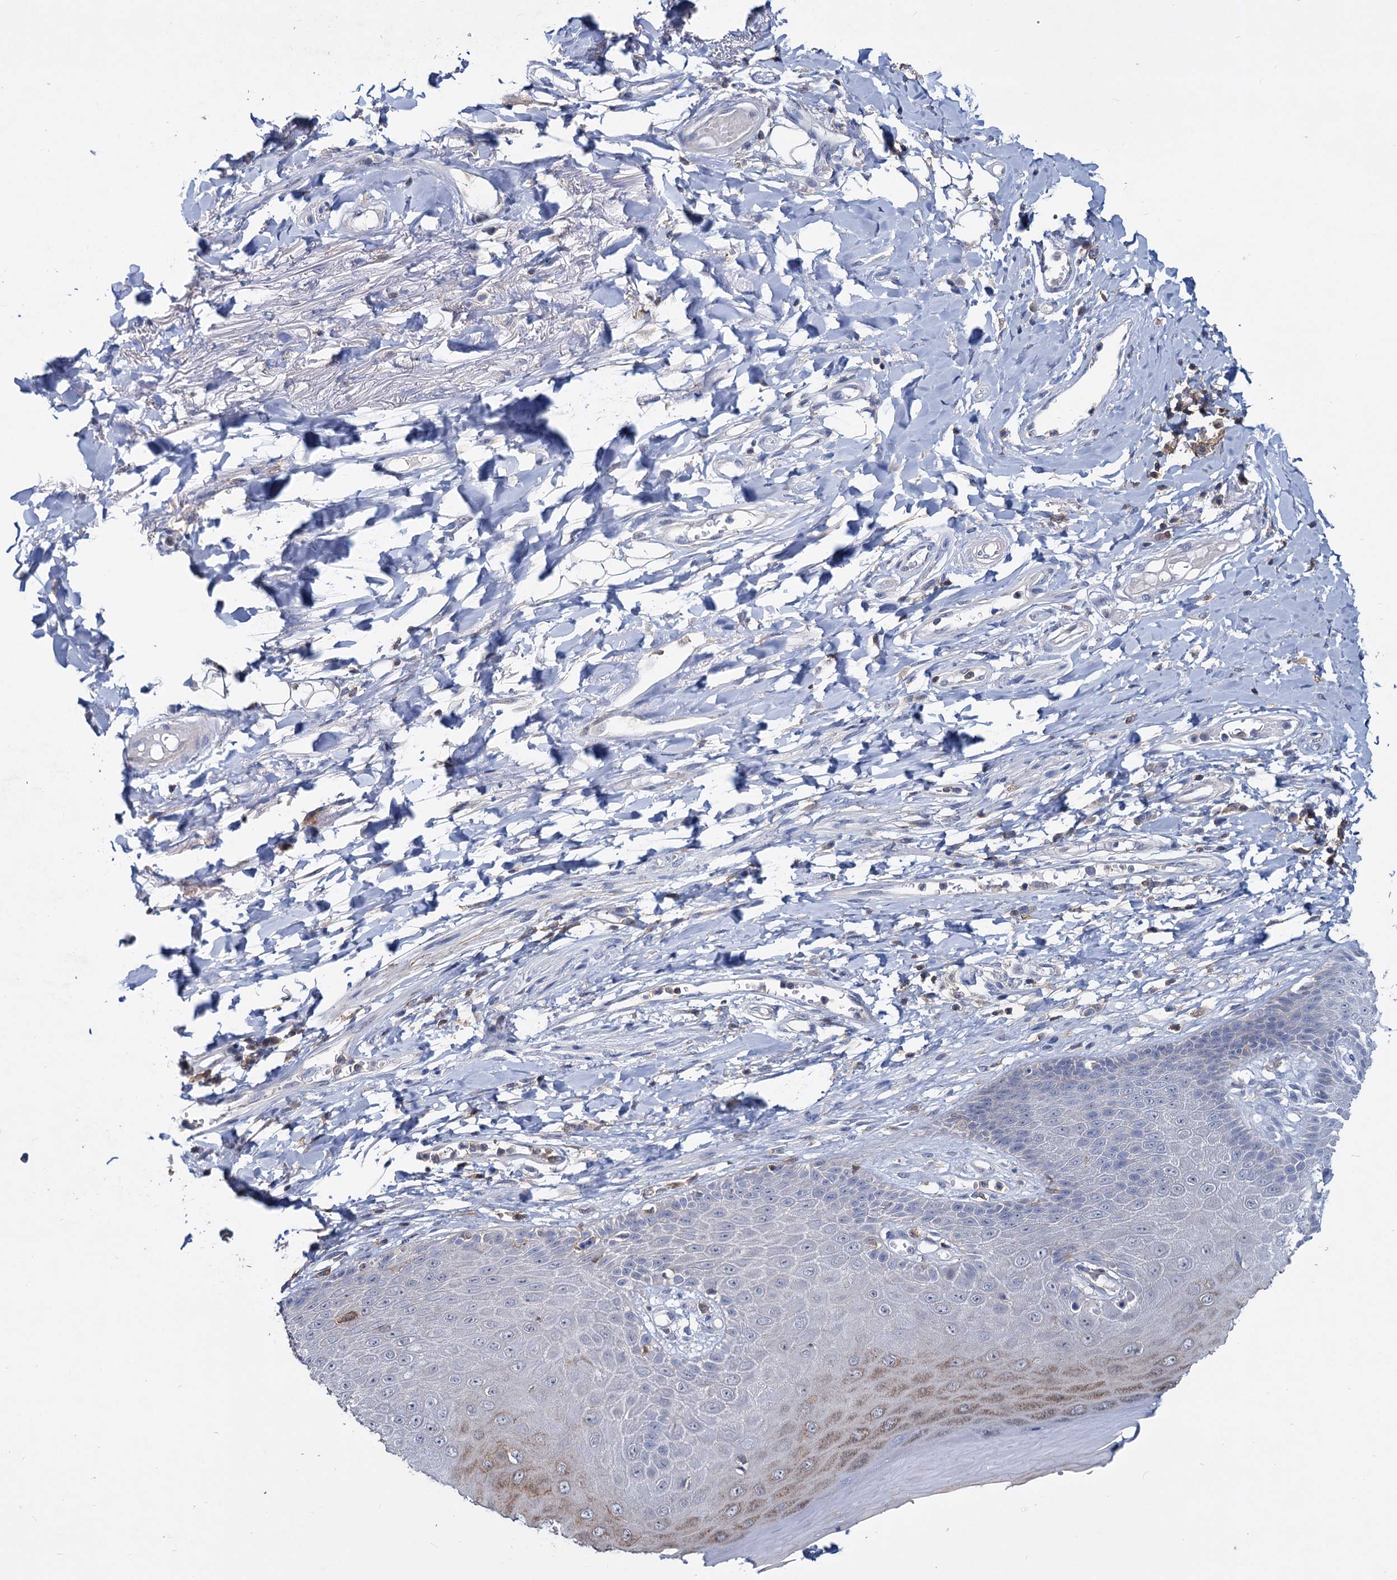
{"staining": {"intensity": "moderate", "quantity": "<25%", "location": "cytoplasmic/membranous"}, "tissue": "skin", "cell_type": "Epidermal cells", "image_type": "normal", "snomed": [{"axis": "morphology", "description": "Normal tissue, NOS"}, {"axis": "topography", "description": "Anal"}], "caption": "Brown immunohistochemical staining in unremarkable human skin reveals moderate cytoplasmic/membranous expression in approximately <25% of epidermal cells. Nuclei are stained in blue.", "gene": "LRCH4", "patient": {"sex": "male", "age": 78}}